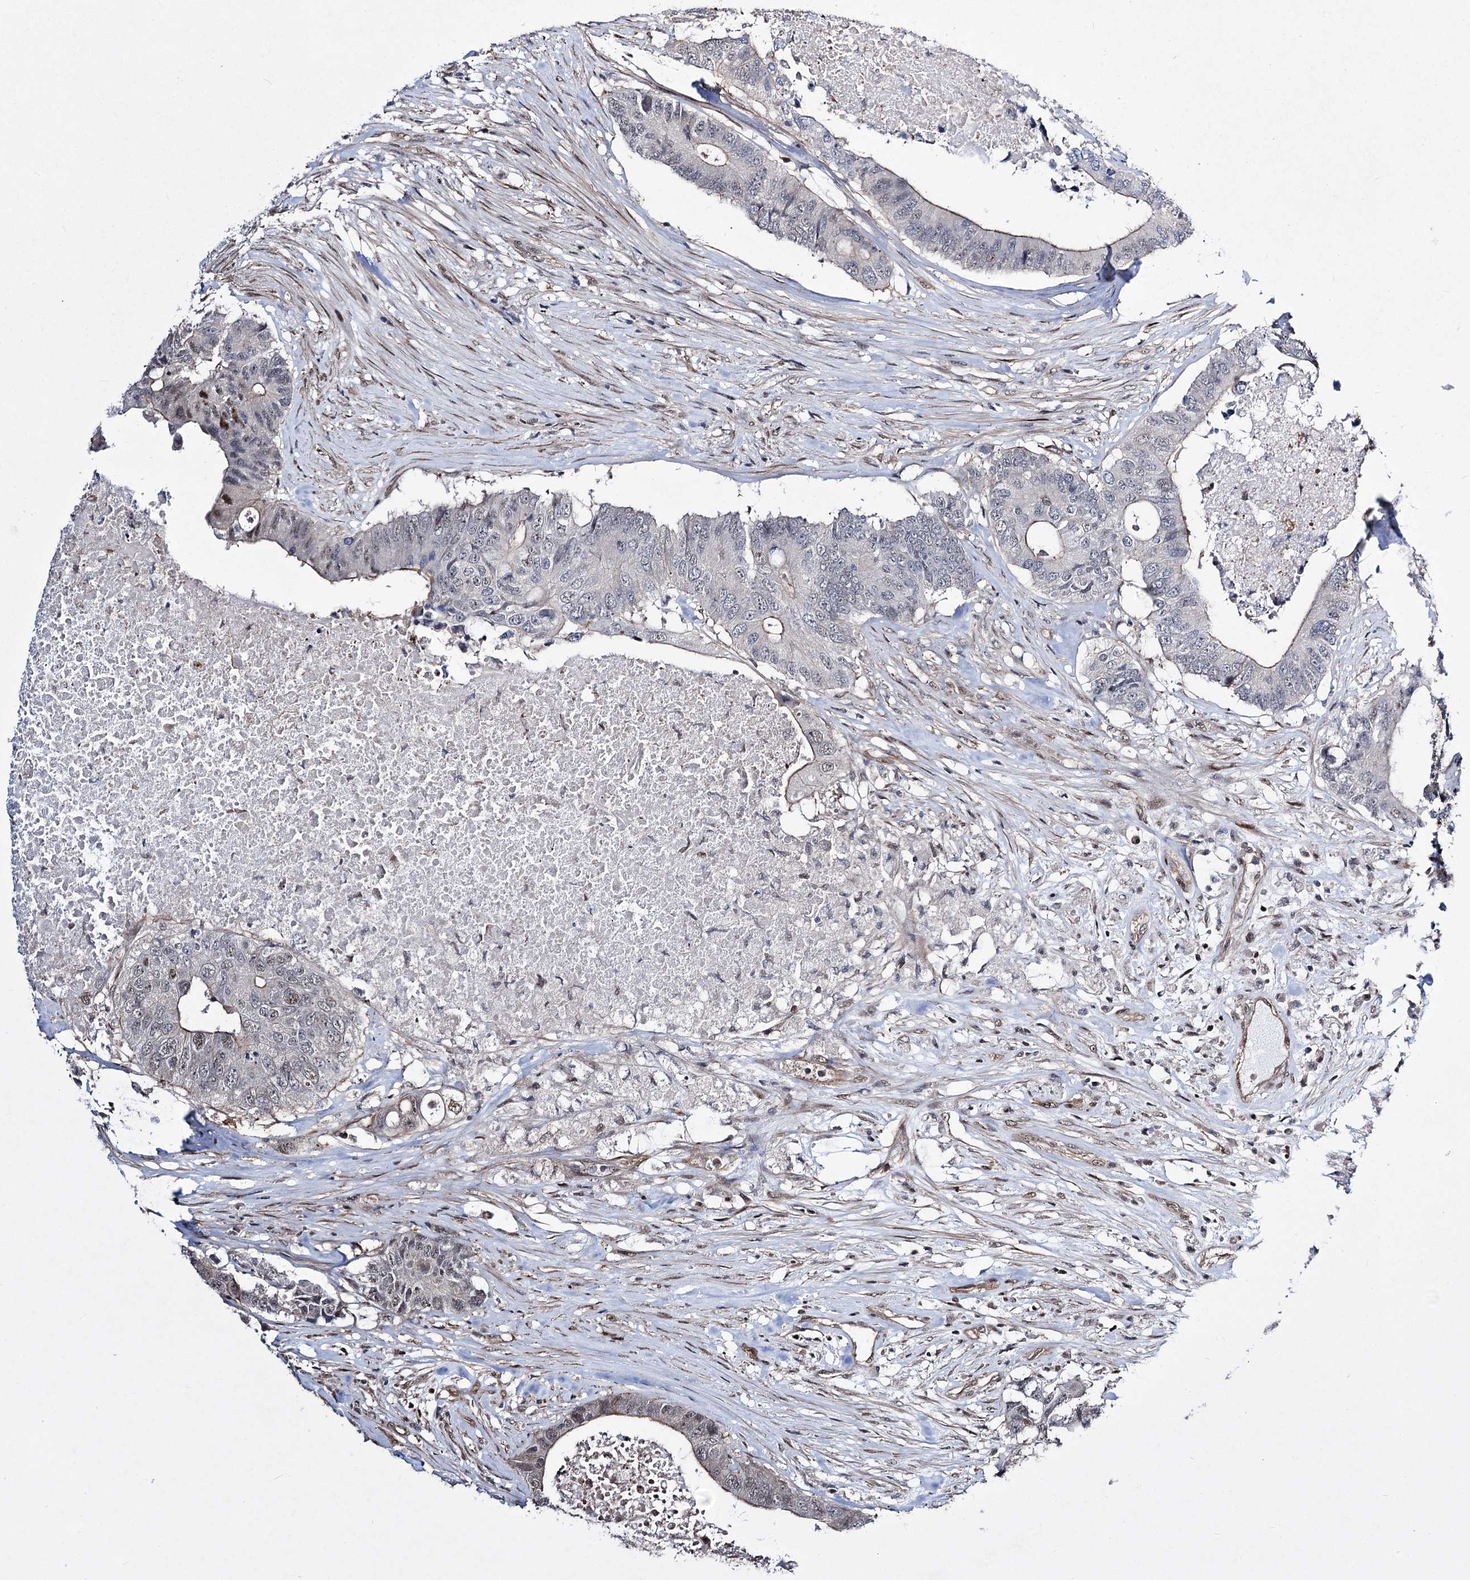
{"staining": {"intensity": "moderate", "quantity": "<25%", "location": "nuclear"}, "tissue": "colorectal cancer", "cell_type": "Tumor cells", "image_type": "cancer", "snomed": [{"axis": "morphology", "description": "Adenocarcinoma, NOS"}, {"axis": "topography", "description": "Colon"}], "caption": "Immunohistochemistry (DAB) staining of adenocarcinoma (colorectal) displays moderate nuclear protein staining in approximately <25% of tumor cells.", "gene": "CHMP7", "patient": {"sex": "male", "age": 71}}